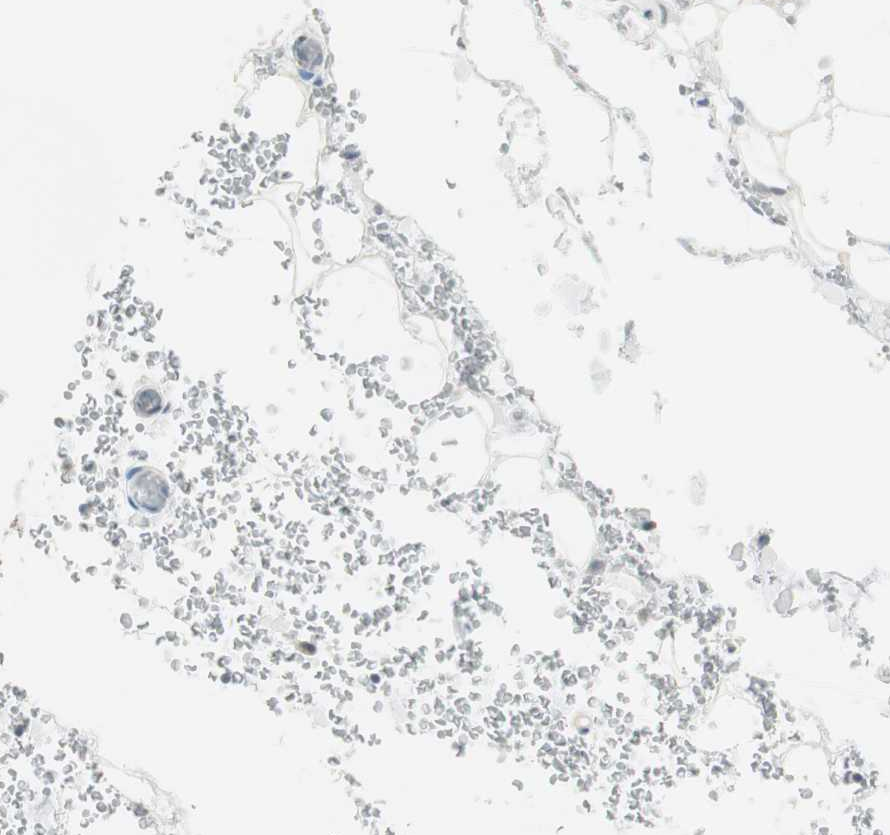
{"staining": {"intensity": "negative", "quantity": "none", "location": "none"}, "tissue": "adipose tissue", "cell_type": "Adipocytes", "image_type": "normal", "snomed": [{"axis": "morphology", "description": "Normal tissue, NOS"}, {"axis": "morphology", "description": "Inflammation, NOS"}, {"axis": "topography", "description": "Breast"}], "caption": "The immunohistochemistry photomicrograph has no significant positivity in adipocytes of adipose tissue.", "gene": "PDZK1", "patient": {"sex": "female", "age": 65}}